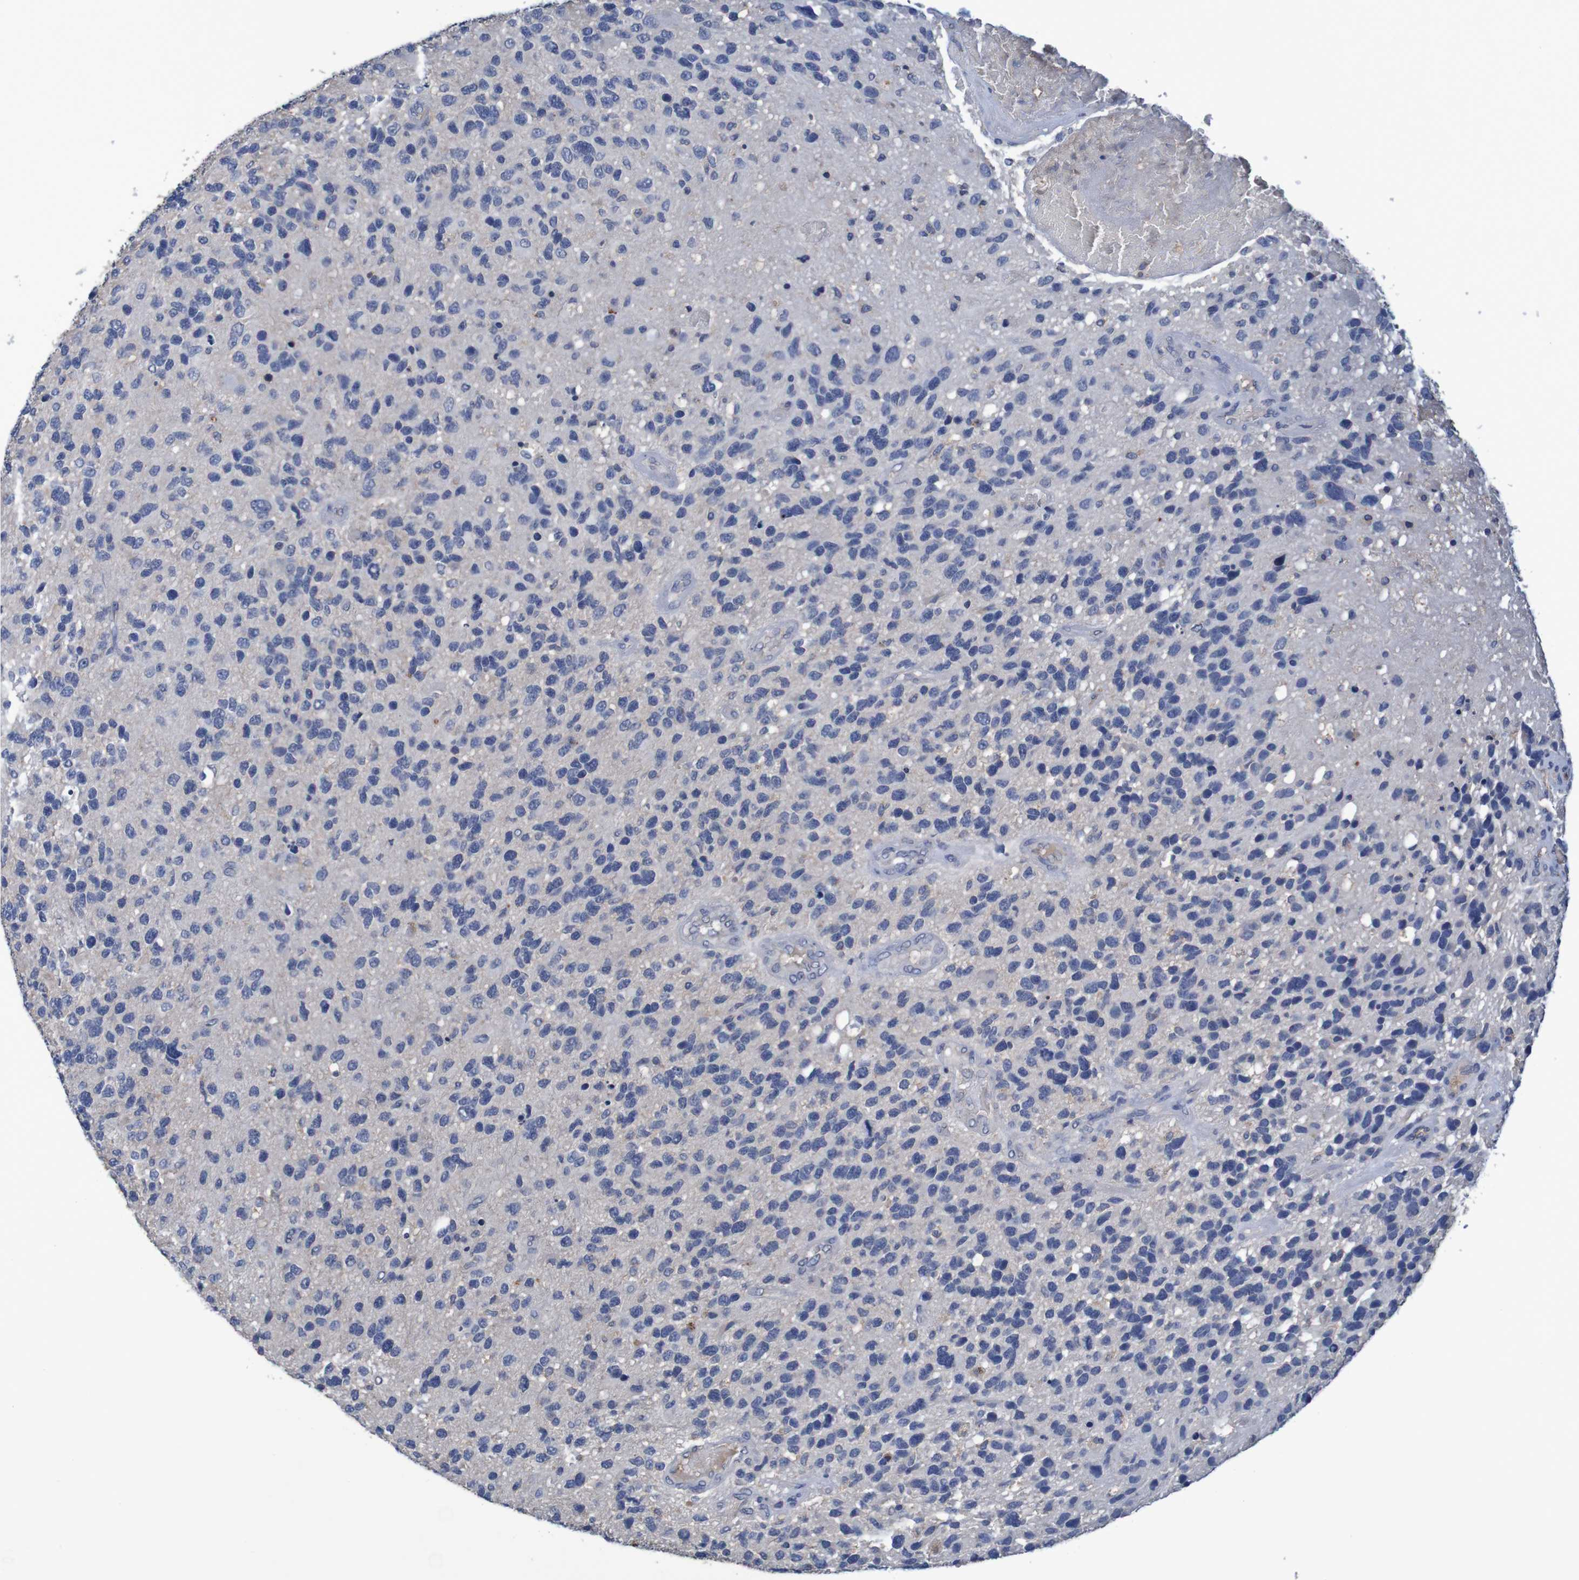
{"staining": {"intensity": "negative", "quantity": "none", "location": "none"}, "tissue": "glioma", "cell_type": "Tumor cells", "image_type": "cancer", "snomed": [{"axis": "morphology", "description": "Glioma, malignant, High grade"}, {"axis": "topography", "description": "Brain"}], "caption": "Image shows no protein staining in tumor cells of glioma tissue.", "gene": "LTA", "patient": {"sex": "female", "age": 58}}